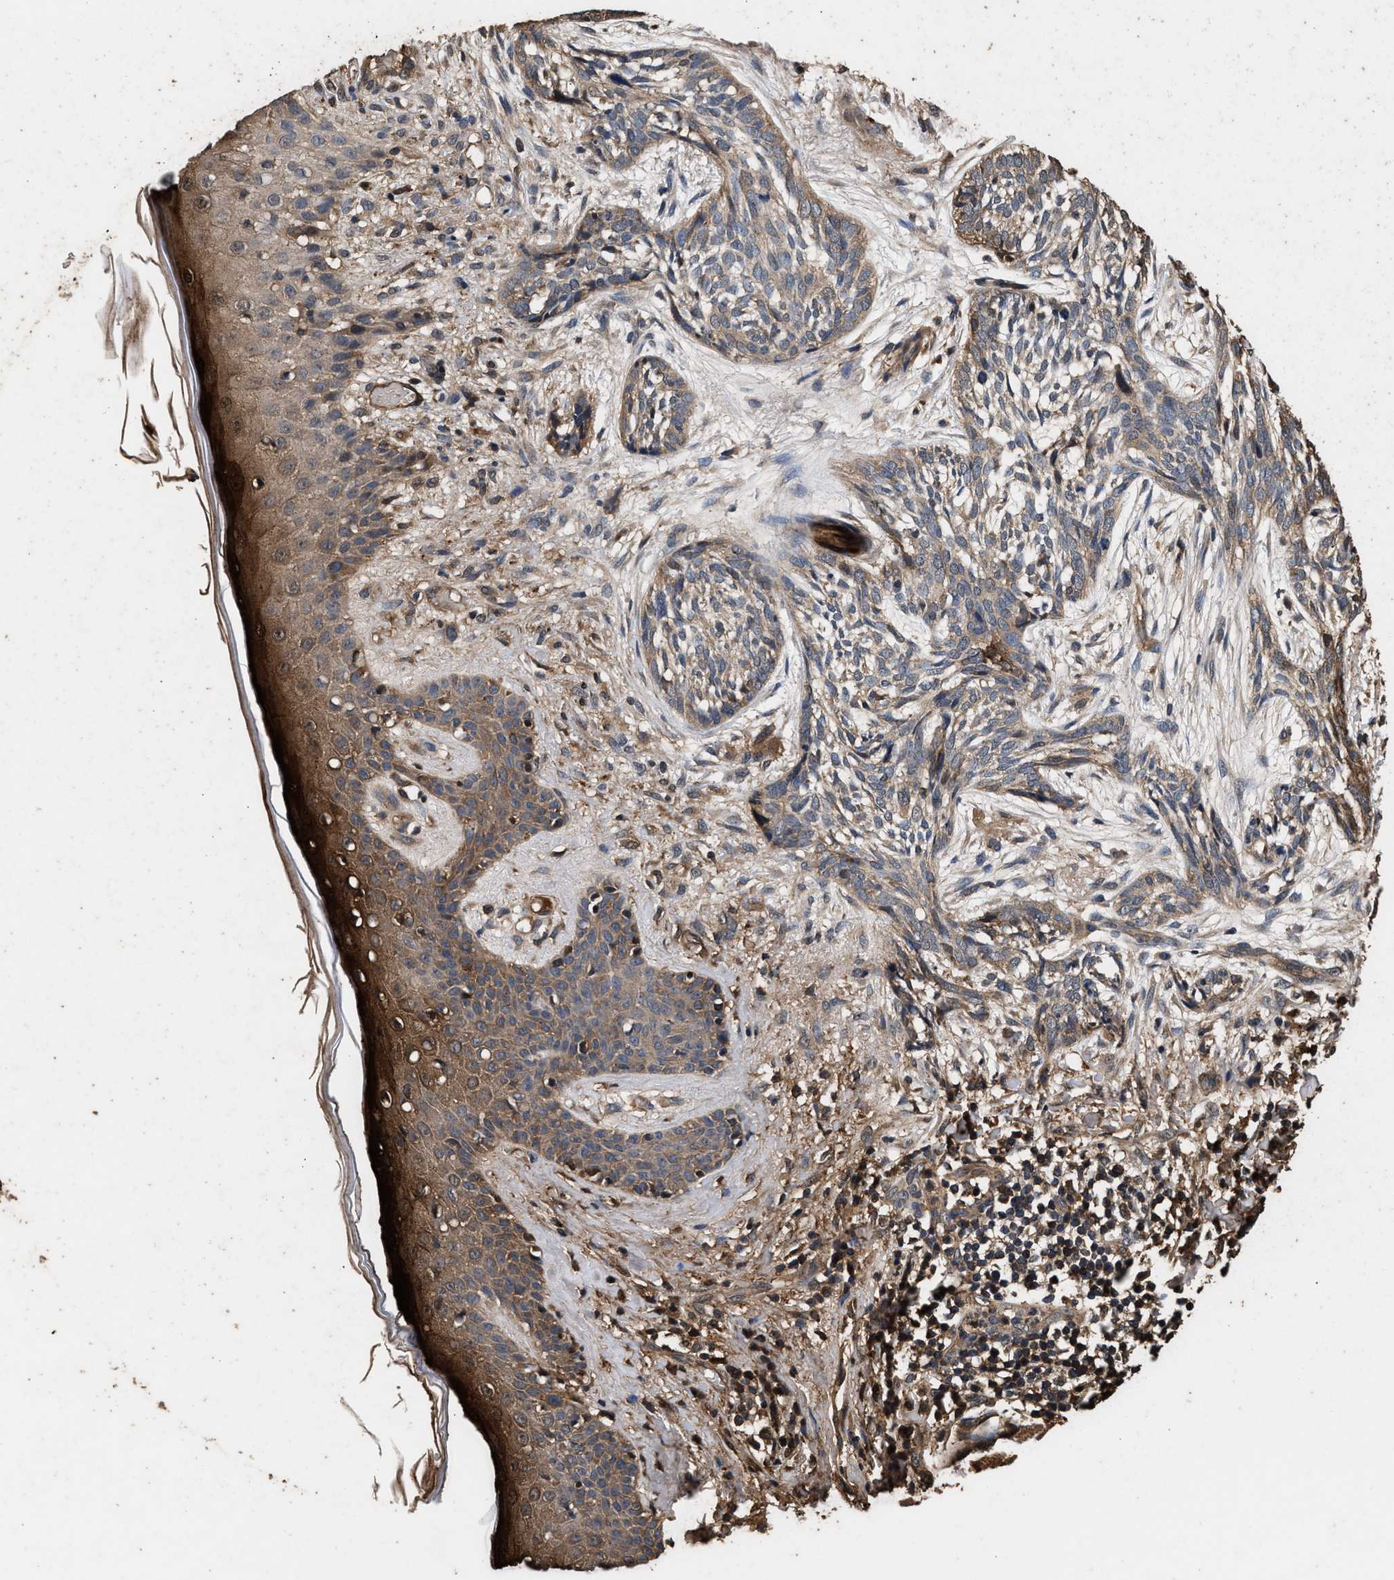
{"staining": {"intensity": "weak", "quantity": "25%-75%", "location": "cytoplasmic/membranous"}, "tissue": "skin cancer", "cell_type": "Tumor cells", "image_type": "cancer", "snomed": [{"axis": "morphology", "description": "Basal cell carcinoma"}, {"axis": "topography", "description": "Skin"}], "caption": "Basal cell carcinoma (skin) stained with DAB (3,3'-diaminobenzidine) immunohistochemistry (IHC) demonstrates low levels of weak cytoplasmic/membranous expression in approximately 25%-75% of tumor cells.", "gene": "KYAT1", "patient": {"sex": "female", "age": 88}}